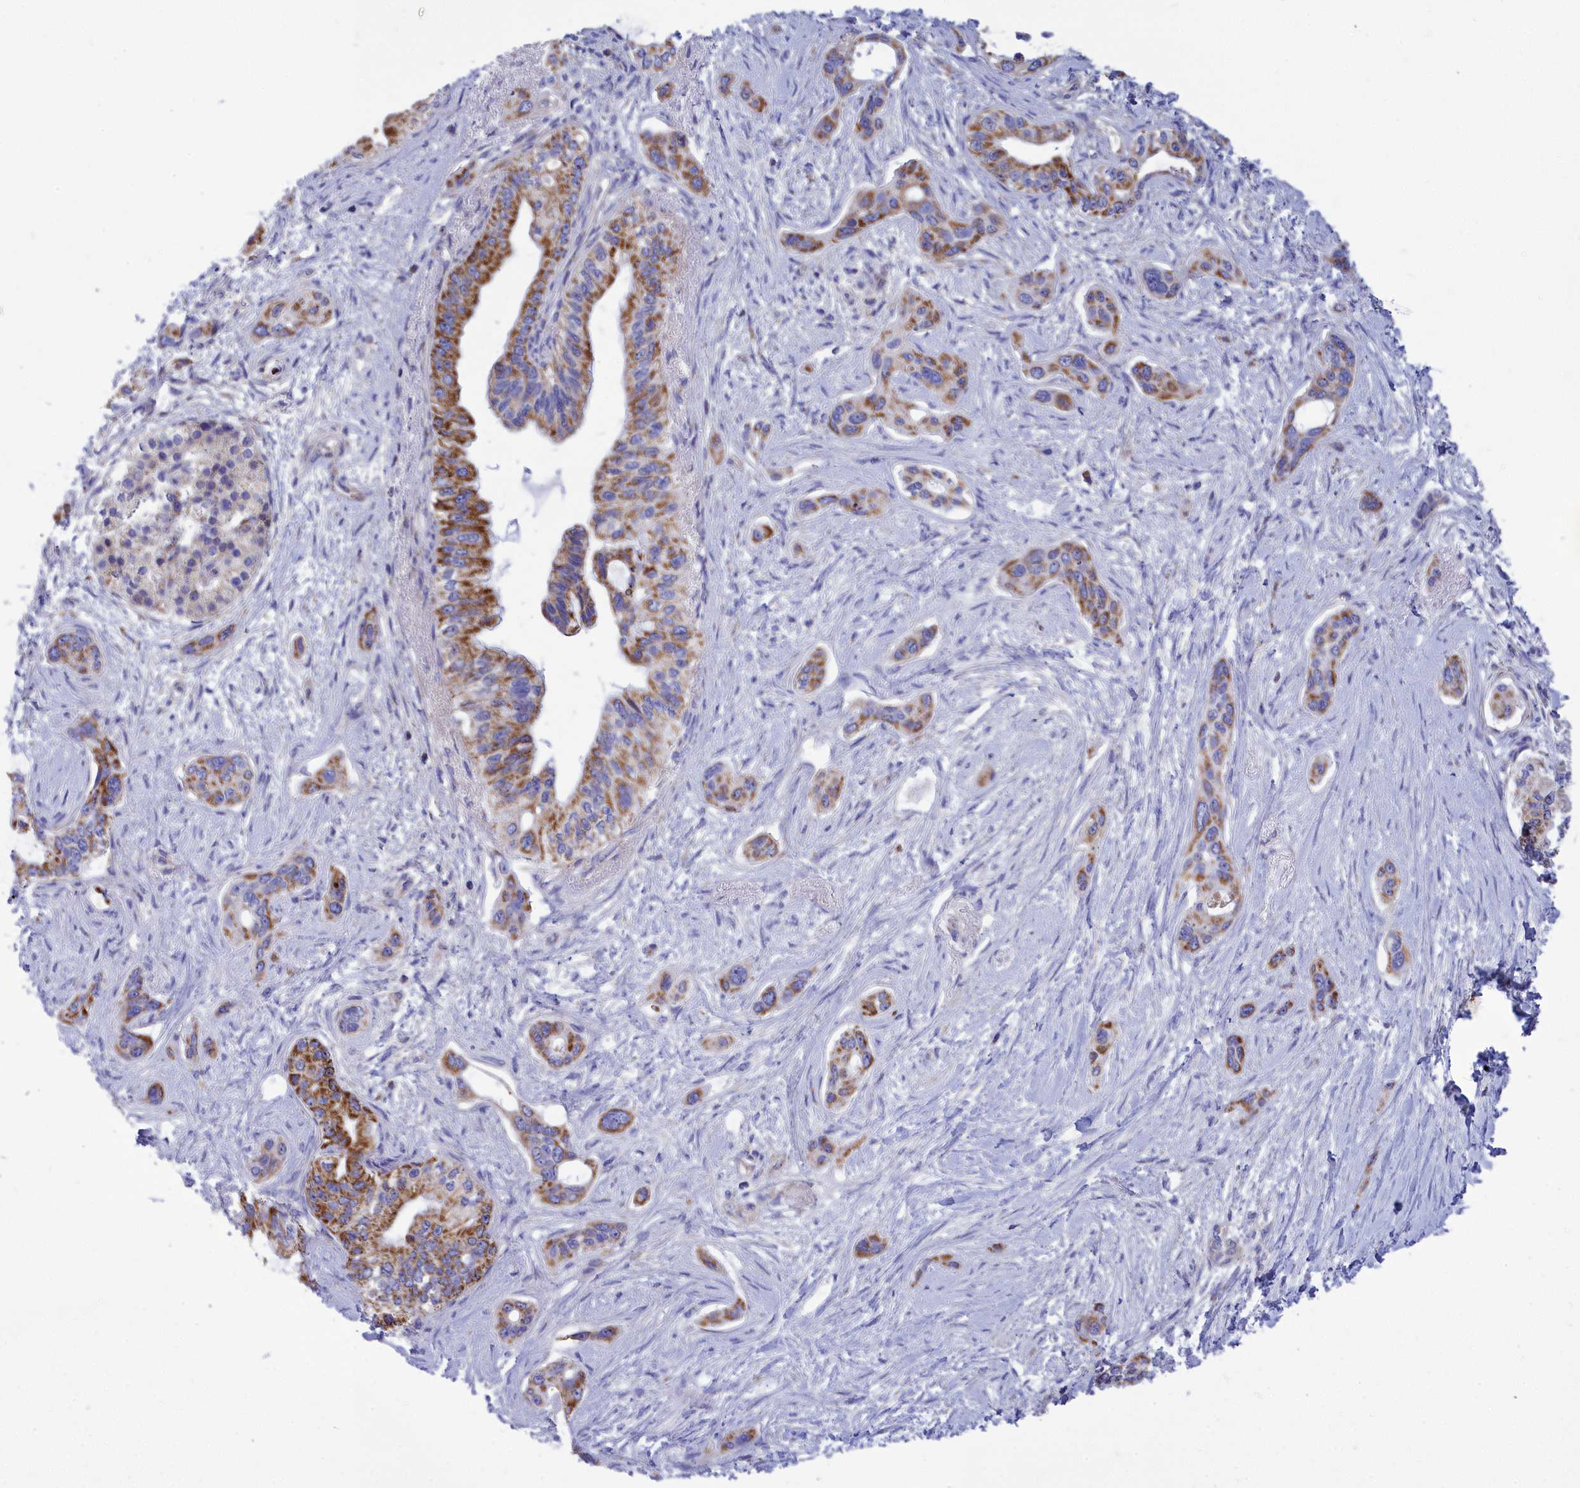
{"staining": {"intensity": "strong", "quantity": ">75%", "location": "cytoplasmic/membranous"}, "tissue": "pancreatic cancer", "cell_type": "Tumor cells", "image_type": "cancer", "snomed": [{"axis": "morphology", "description": "Adenocarcinoma, NOS"}, {"axis": "topography", "description": "Pancreas"}], "caption": "Adenocarcinoma (pancreatic) stained for a protein (brown) demonstrates strong cytoplasmic/membranous positive staining in about >75% of tumor cells.", "gene": "CCRL2", "patient": {"sex": "male", "age": 72}}